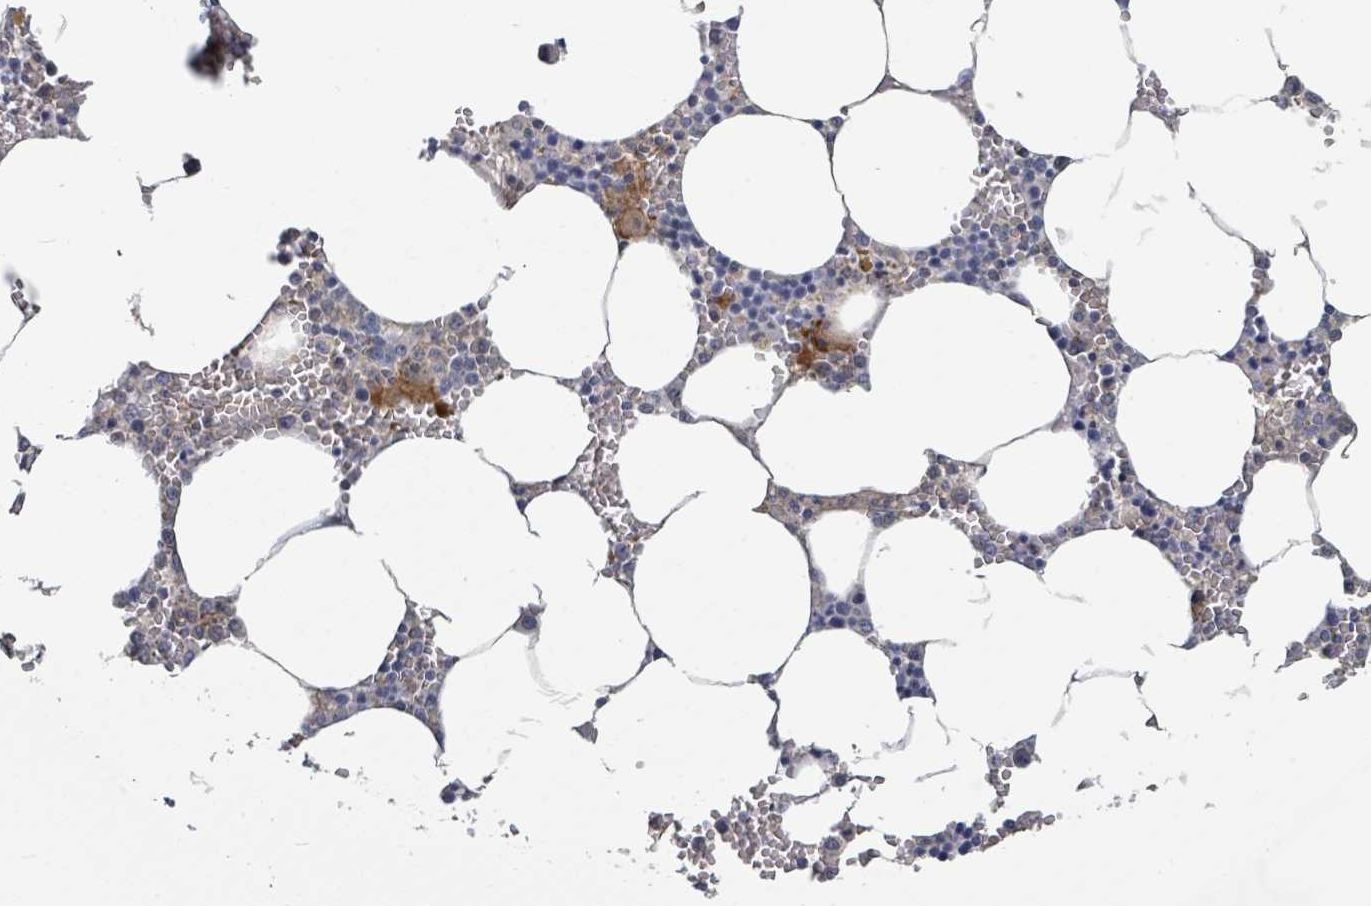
{"staining": {"intensity": "moderate", "quantity": "<25%", "location": "cytoplasmic/membranous"}, "tissue": "bone marrow", "cell_type": "Hematopoietic cells", "image_type": "normal", "snomed": [{"axis": "morphology", "description": "Normal tissue, NOS"}, {"axis": "topography", "description": "Bone marrow"}], "caption": "Protein expression by immunohistochemistry (IHC) demonstrates moderate cytoplasmic/membranous staining in approximately <25% of hematopoietic cells in unremarkable bone marrow. (IHC, brightfield microscopy, high magnification).", "gene": "COL5A3", "patient": {"sex": "male", "age": 70}}